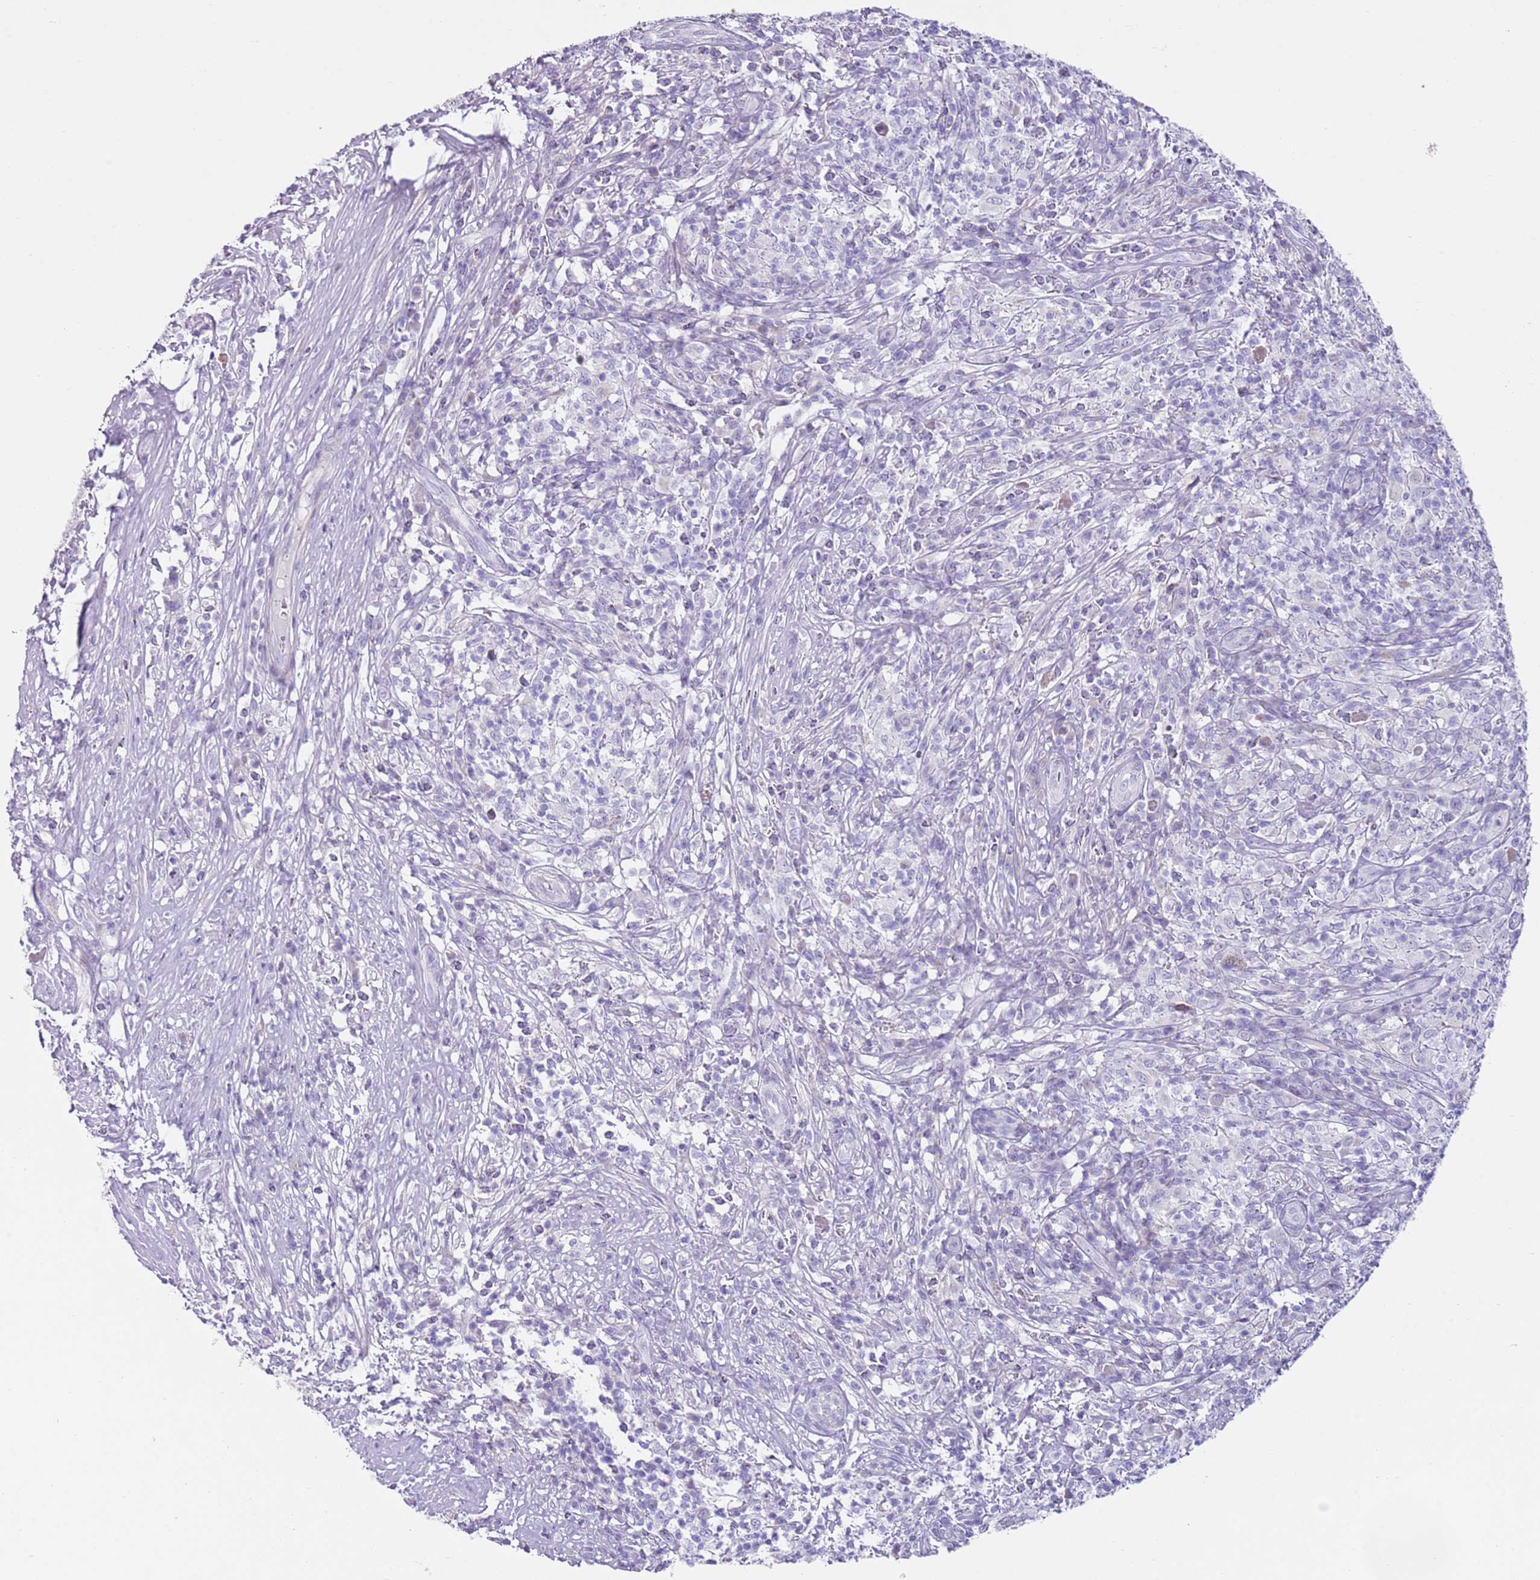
{"staining": {"intensity": "negative", "quantity": "none", "location": "none"}, "tissue": "melanoma", "cell_type": "Tumor cells", "image_type": "cancer", "snomed": [{"axis": "morphology", "description": "Malignant melanoma, NOS"}, {"axis": "topography", "description": "Skin"}], "caption": "Tumor cells are negative for protein expression in human melanoma.", "gene": "CD177", "patient": {"sex": "male", "age": 66}}